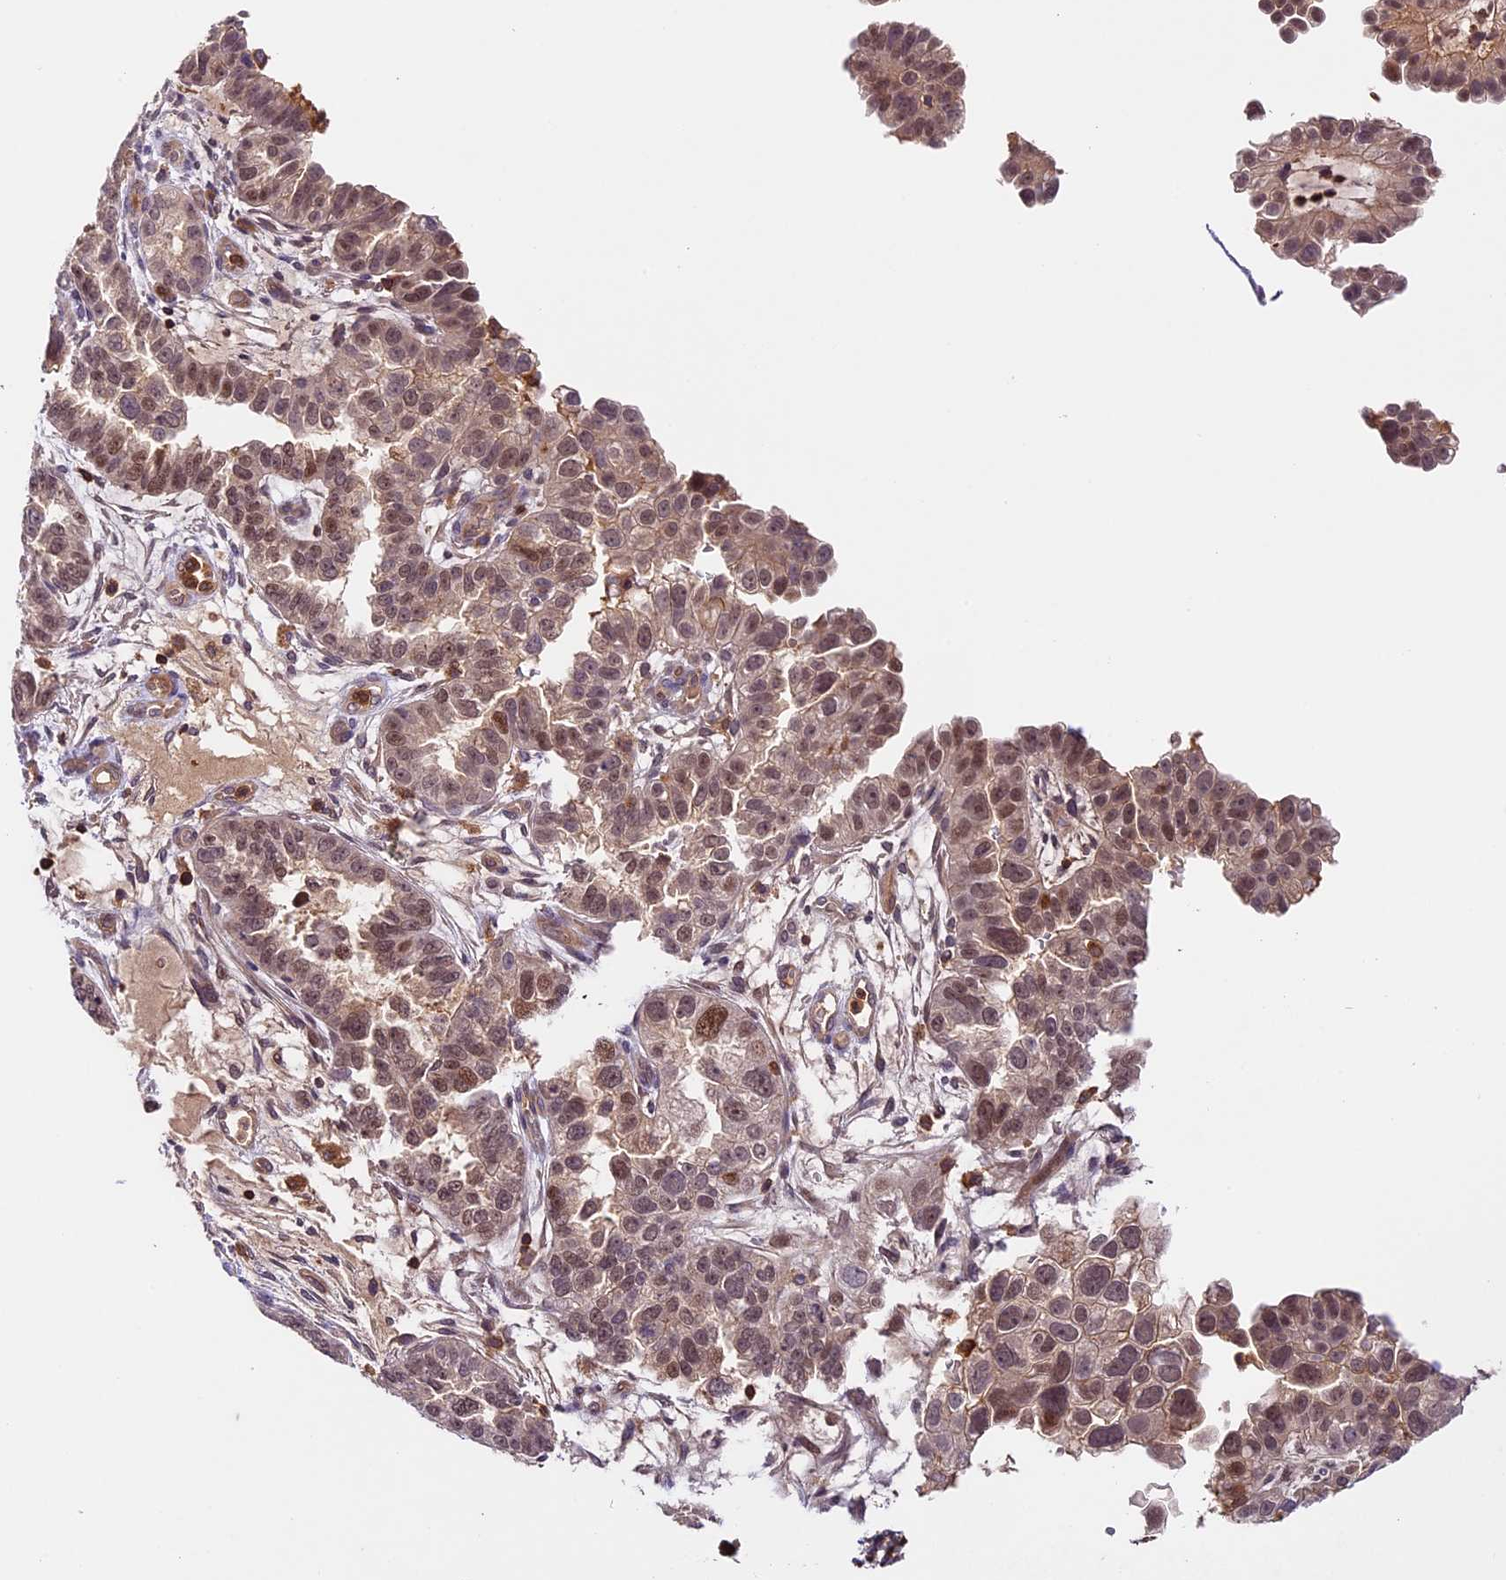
{"staining": {"intensity": "moderate", "quantity": ">75%", "location": "nuclear"}, "tissue": "endometrial cancer", "cell_type": "Tumor cells", "image_type": "cancer", "snomed": [{"axis": "morphology", "description": "Adenocarcinoma, NOS"}, {"axis": "topography", "description": "Endometrium"}], "caption": "IHC (DAB) staining of human adenocarcinoma (endometrial) displays moderate nuclear protein positivity in approximately >75% of tumor cells.", "gene": "TBC1D1", "patient": {"sex": "female", "age": 85}}